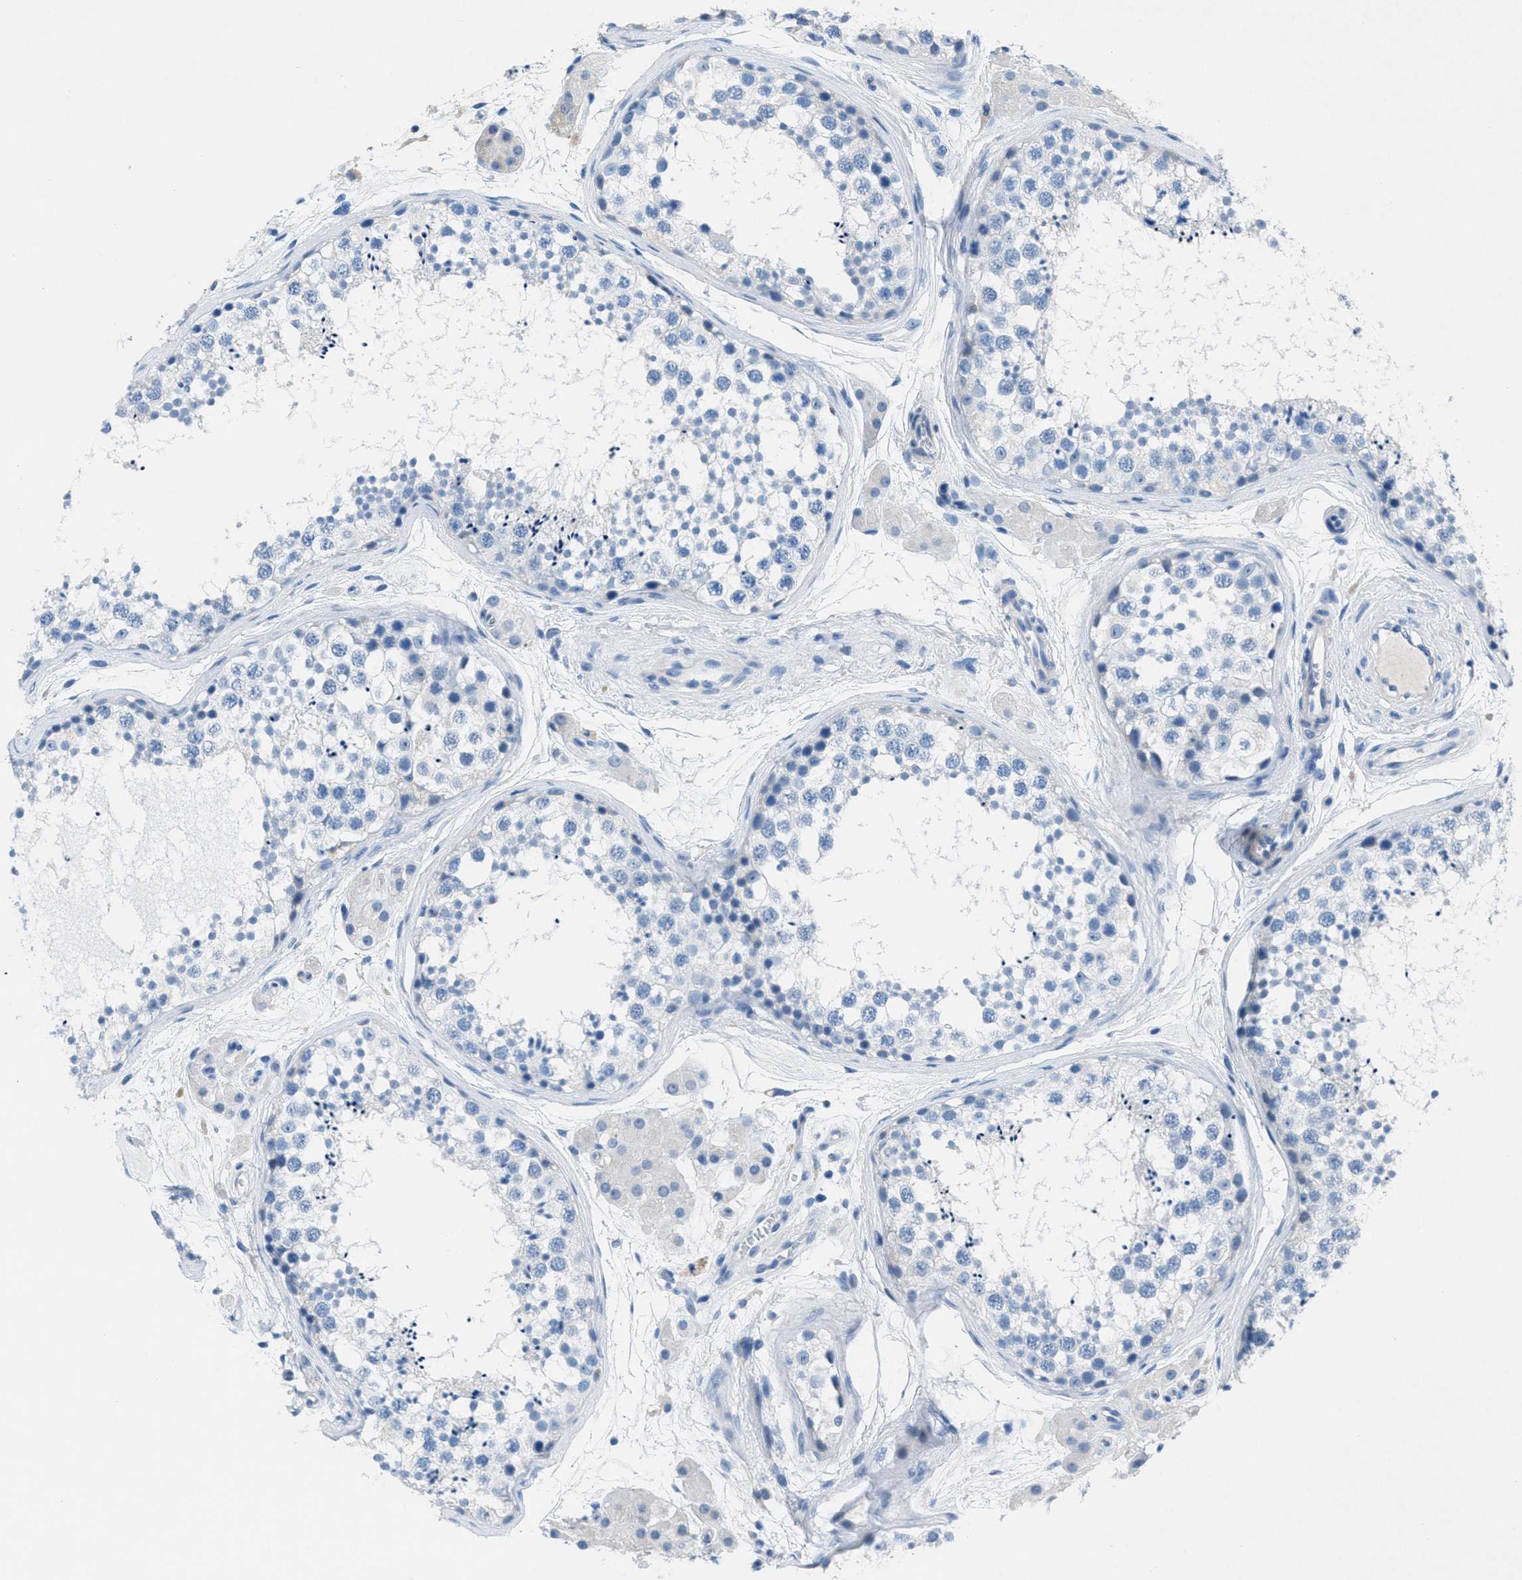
{"staining": {"intensity": "negative", "quantity": "none", "location": "none"}, "tissue": "testis", "cell_type": "Cells in seminiferous ducts", "image_type": "normal", "snomed": [{"axis": "morphology", "description": "Normal tissue, NOS"}, {"axis": "topography", "description": "Testis"}], "caption": "High magnification brightfield microscopy of benign testis stained with DAB (brown) and counterstained with hematoxylin (blue): cells in seminiferous ducts show no significant staining. Brightfield microscopy of immunohistochemistry stained with DAB (brown) and hematoxylin (blue), captured at high magnification.", "gene": "GALNT17", "patient": {"sex": "male", "age": 56}}